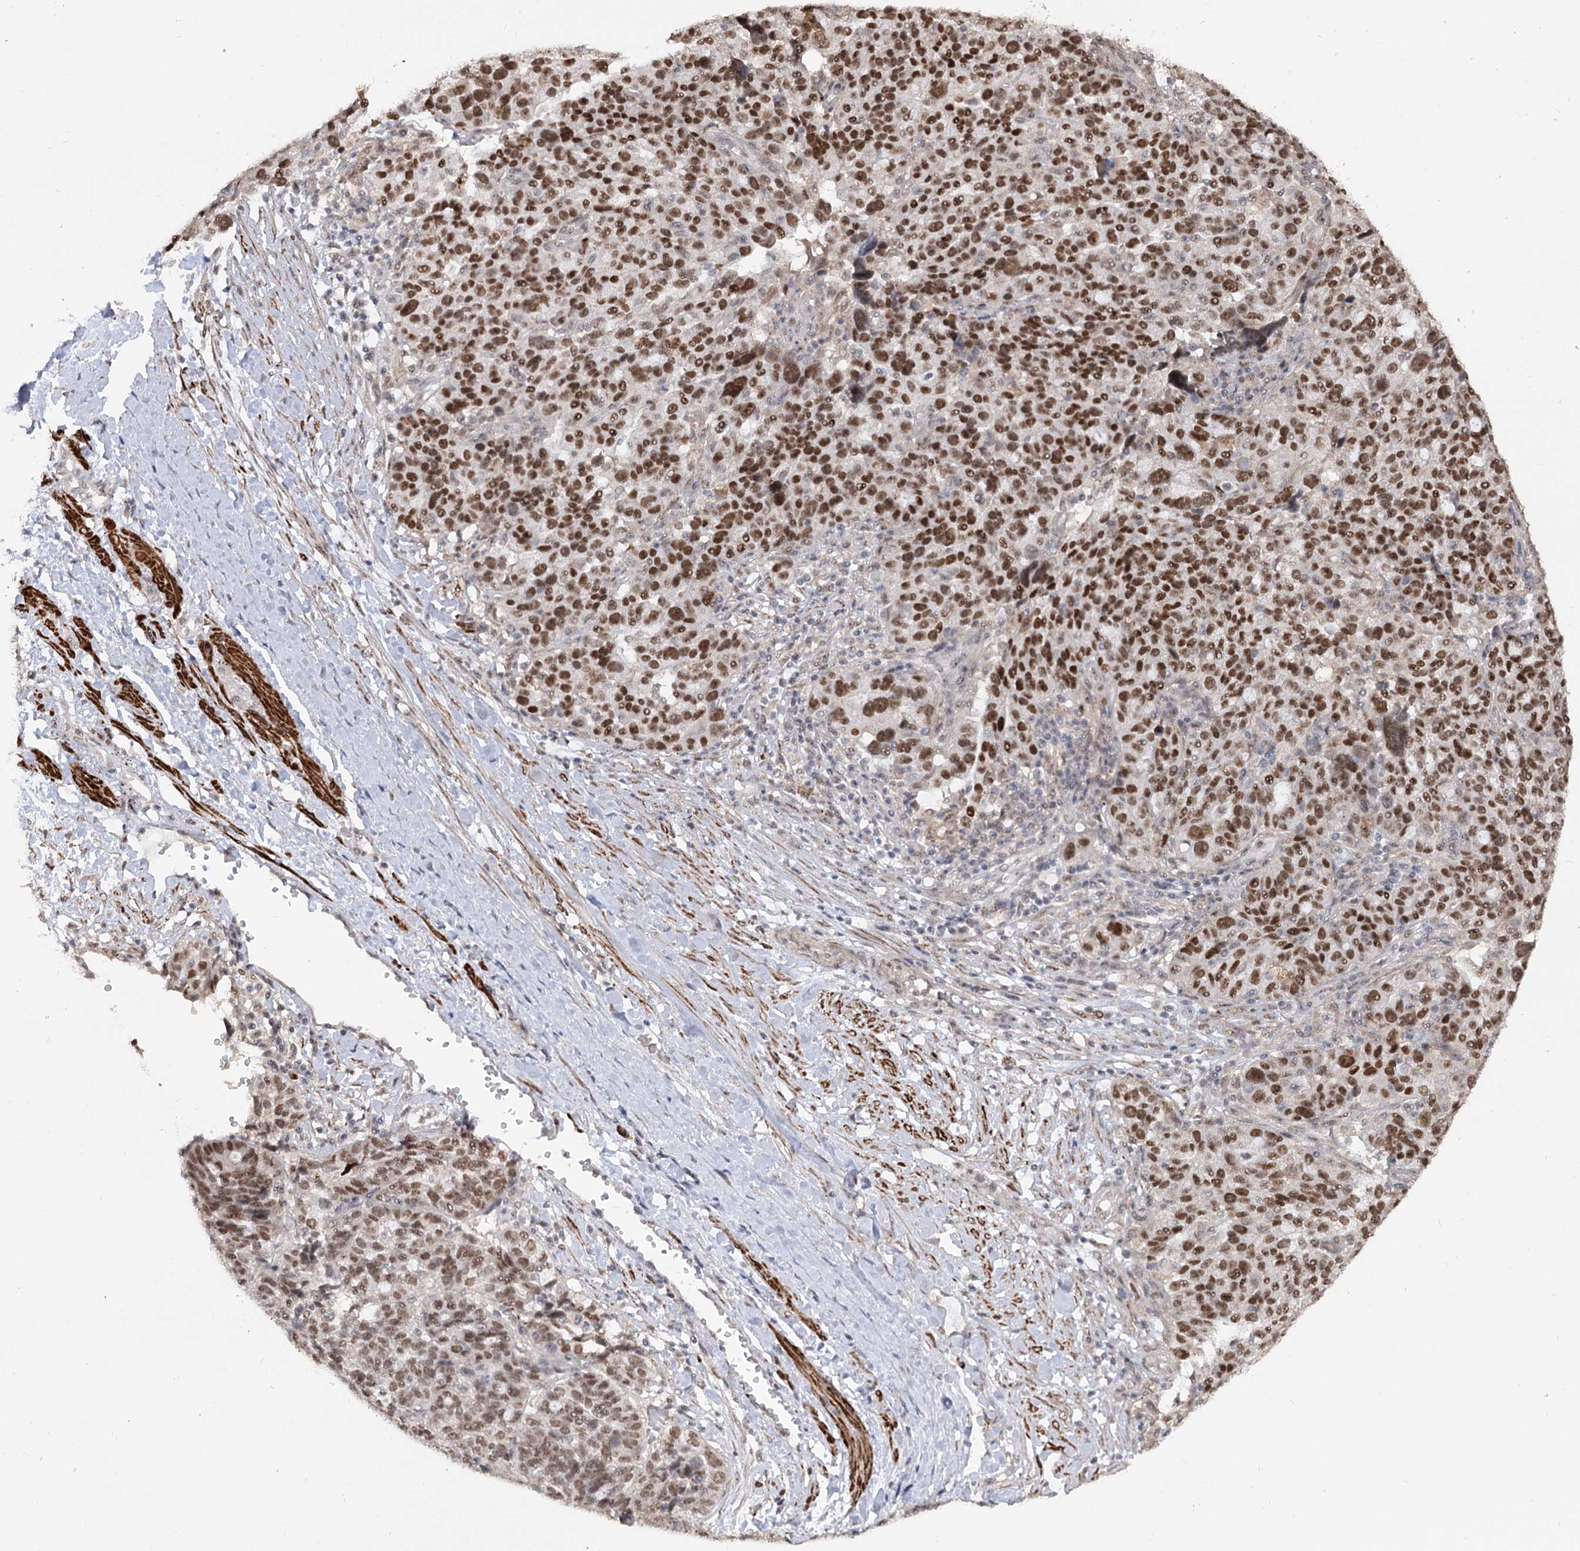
{"staining": {"intensity": "moderate", "quantity": ">75%", "location": "nuclear"}, "tissue": "ovarian cancer", "cell_type": "Tumor cells", "image_type": "cancer", "snomed": [{"axis": "morphology", "description": "Cystadenocarcinoma, serous, NOS"}, {"axis": "topography", "description": "Ovary"}], "caption": "Human ovarian serous cystadenocarcinoma stained for a protein (brown) demonstrates moderate nuclear positive positivity in approximately >75% of tumor cells.", "gene": "ZSCAN23", "patient": {"sex": "female", "age": 59}}